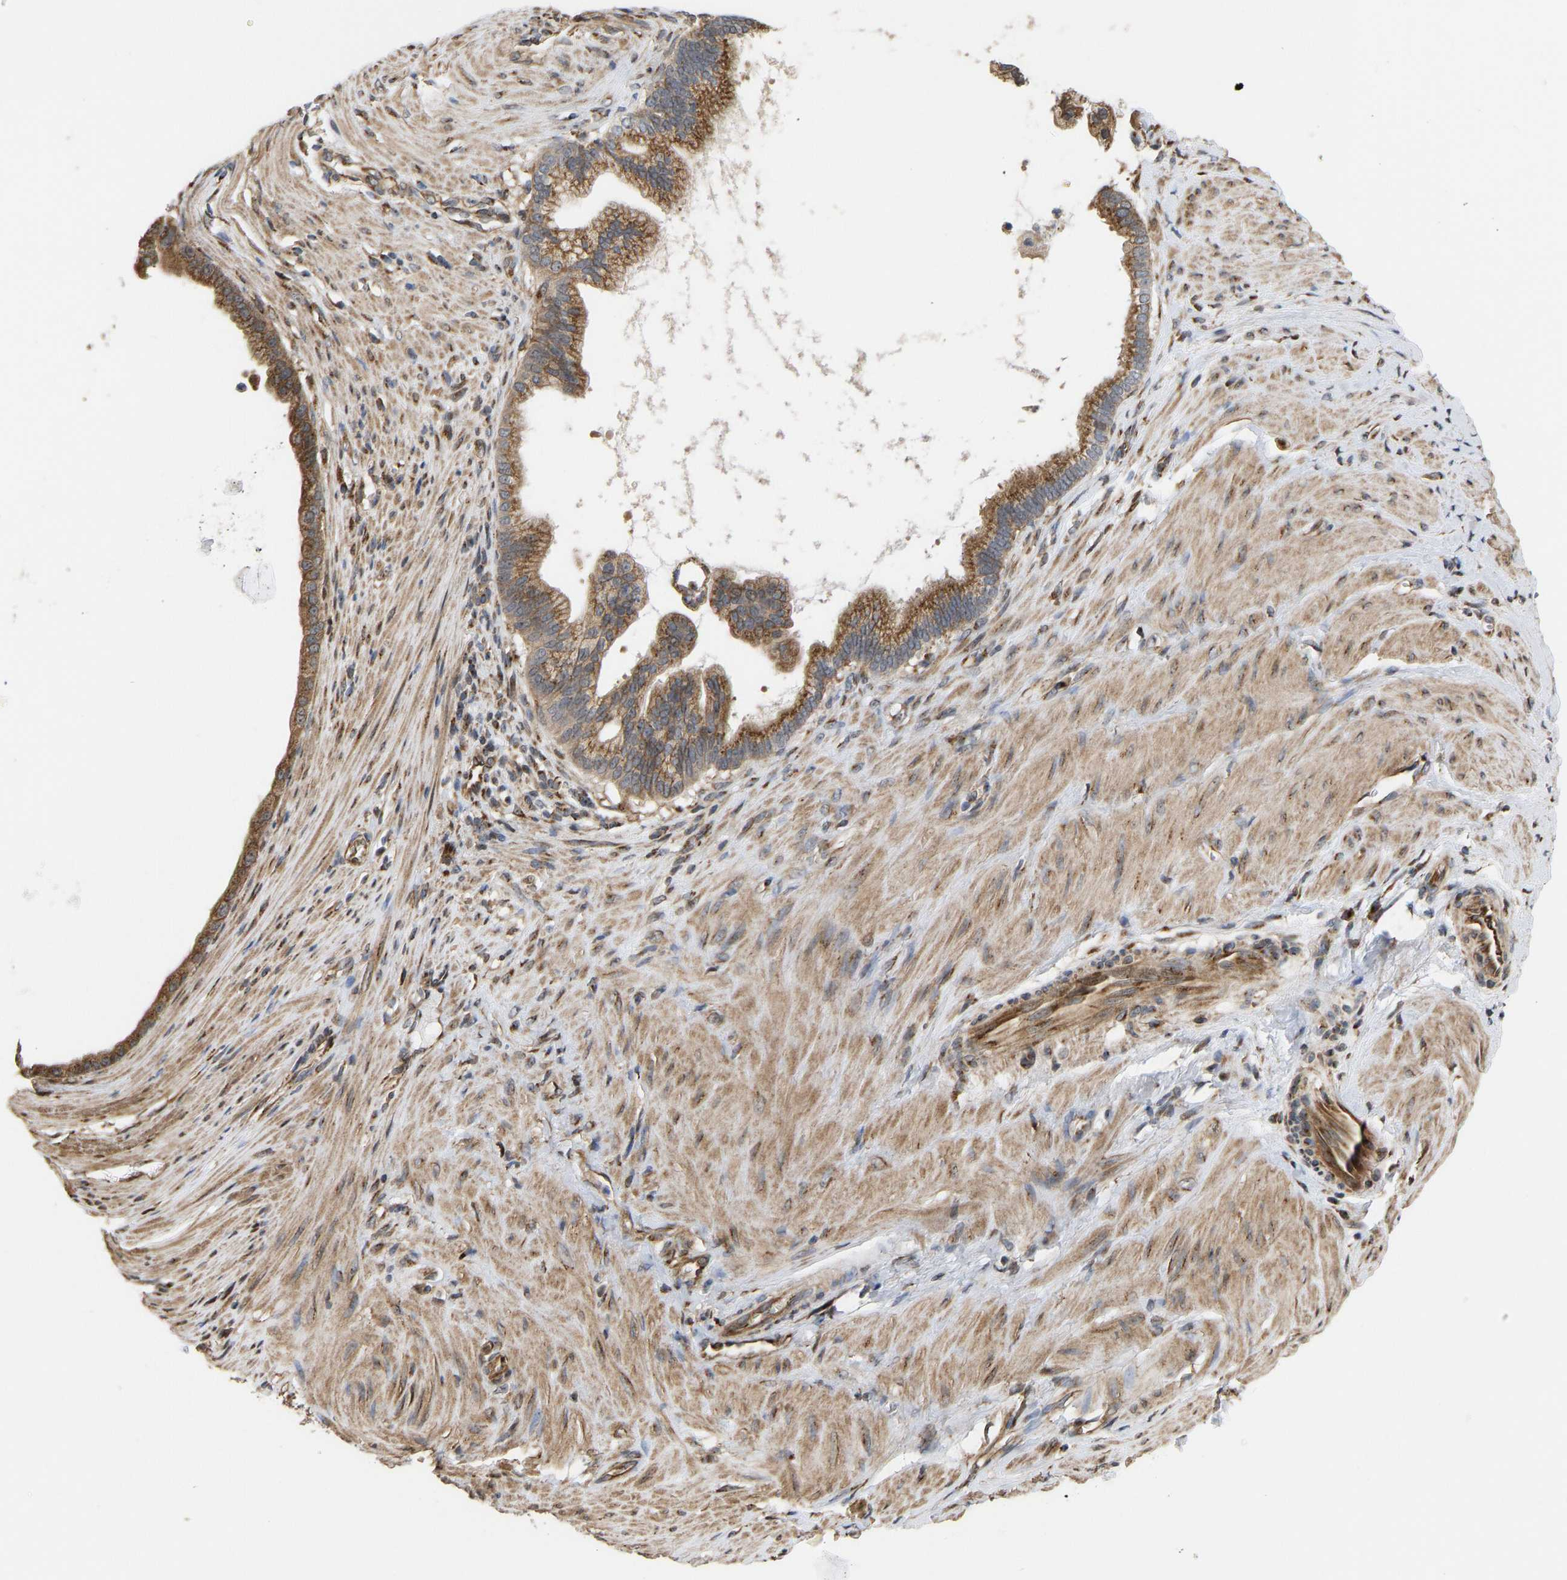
{"staining": {"intensity": "moderate", "quantity": ">75%", "location": "cytoplasmic/membranous"}, "tissue": "pancreatic cancer", "cell_type": "Tumor cells", "image_type": "cancer", "snomed": [{"axis": "morphology", "description": "Adenocarcinoma, NOS"}, {"axis": "topography", "description": "Pancreas"}], "caption": "Tumor cells demonstrate medium levels of moderate cytoplasmic/membranous positivity in approximately >75% of cells in pancreatic adenocarcinoma. (Stains: DAB in brown, nuclei in blue, Microscopy: brightfield microscopy at high magnification).", "gene": "YIPF4", "patient": {"sex": "male", "age": 69}}